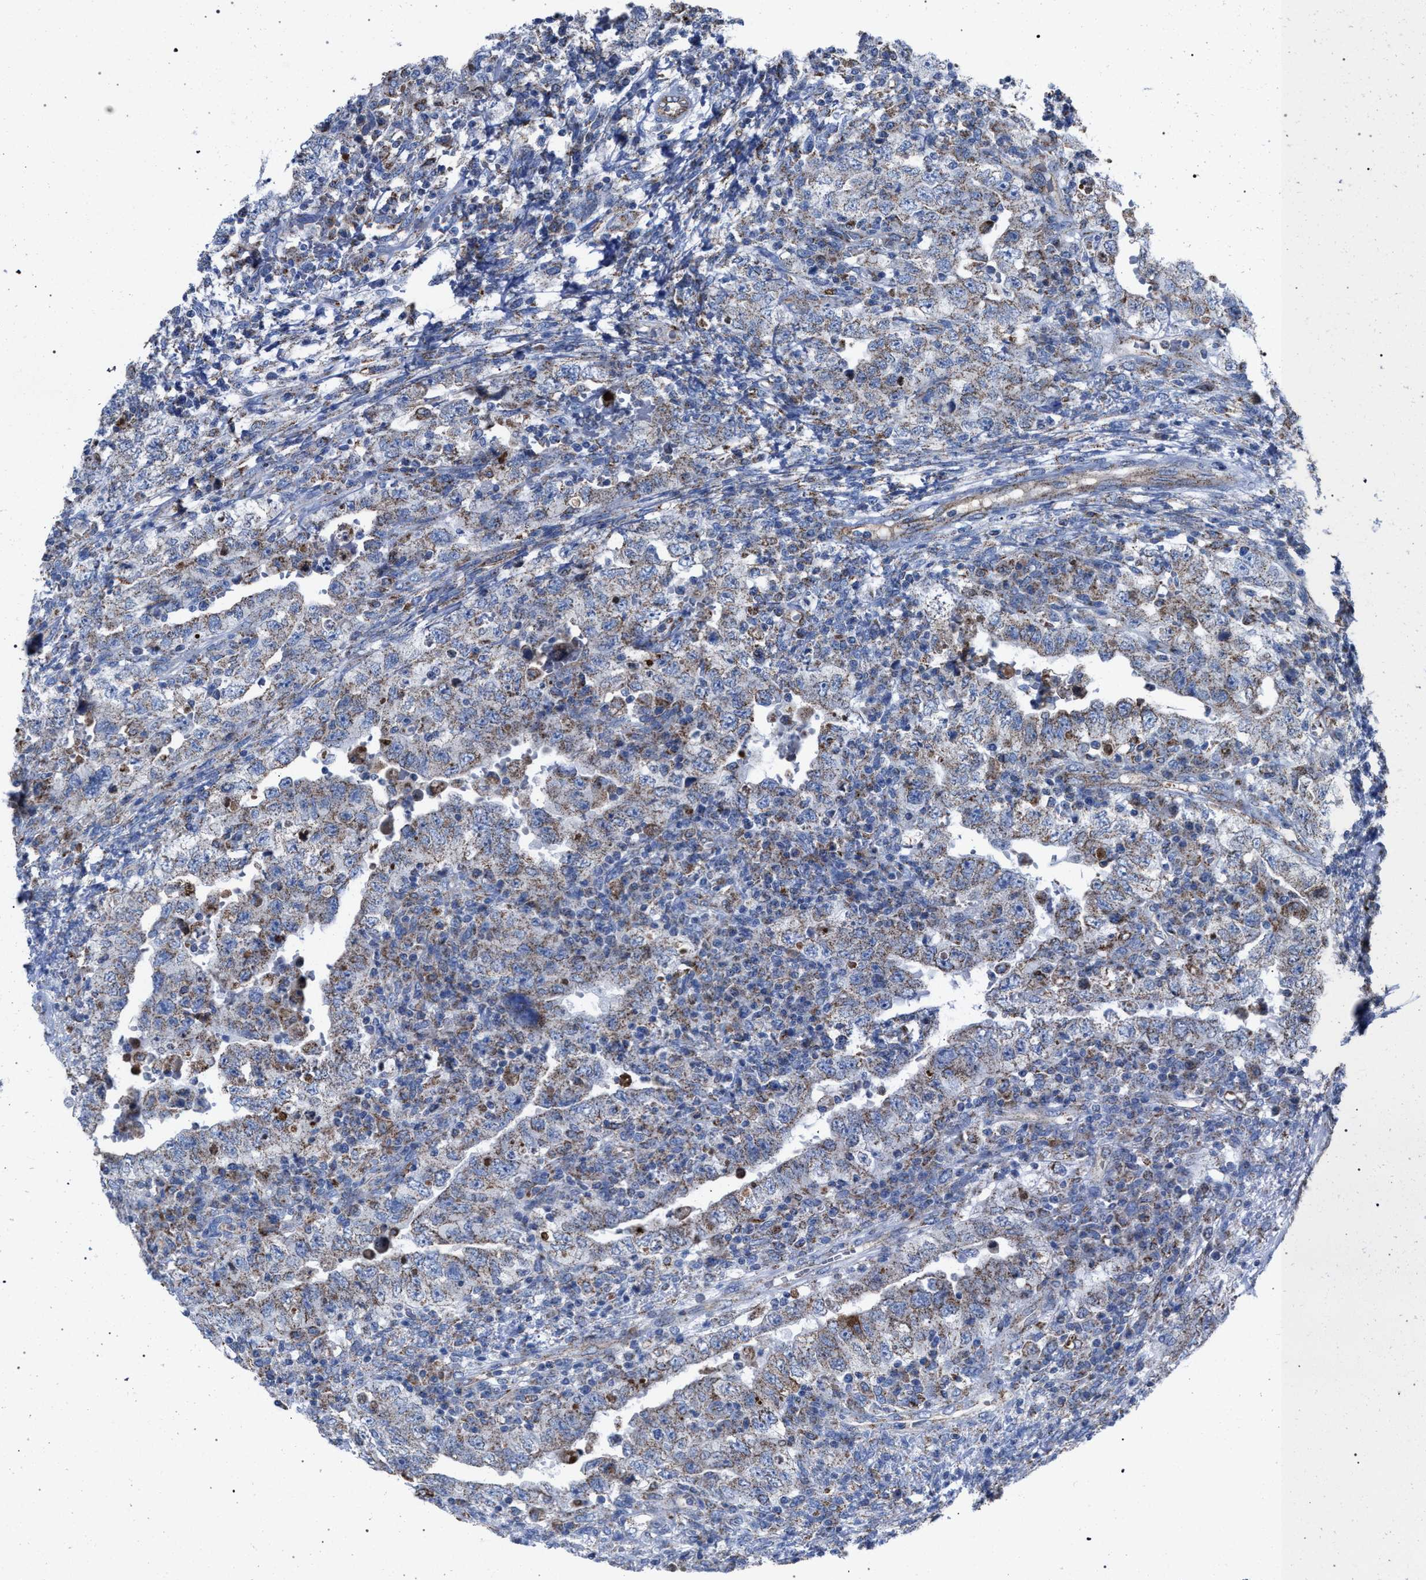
{"staining": {"intensity": "weak", "quantity": "25%-75%", "location": "cytoplasmic/membranous"}, "tissue": "testis cancer", "cell_type": "Tumor cells", "image_type": "cancer", "snomed": [{"axis": "morphology", "description": "Carcinoma, Embryonal, NOS"}, {"axis": "topography", "description": "Testis"}], "caption": "Immunohistochemistry (IHC) (DAB (3,3'-diaminobenzidine)) staining of testis embryonal carcinoma demonstrates weak cytoplasmic/membranous protein expression in approximately 25%-75% of tumor cells.", "gene": "HSD17B4", "patient": {"sex": "male", "age": 26}}